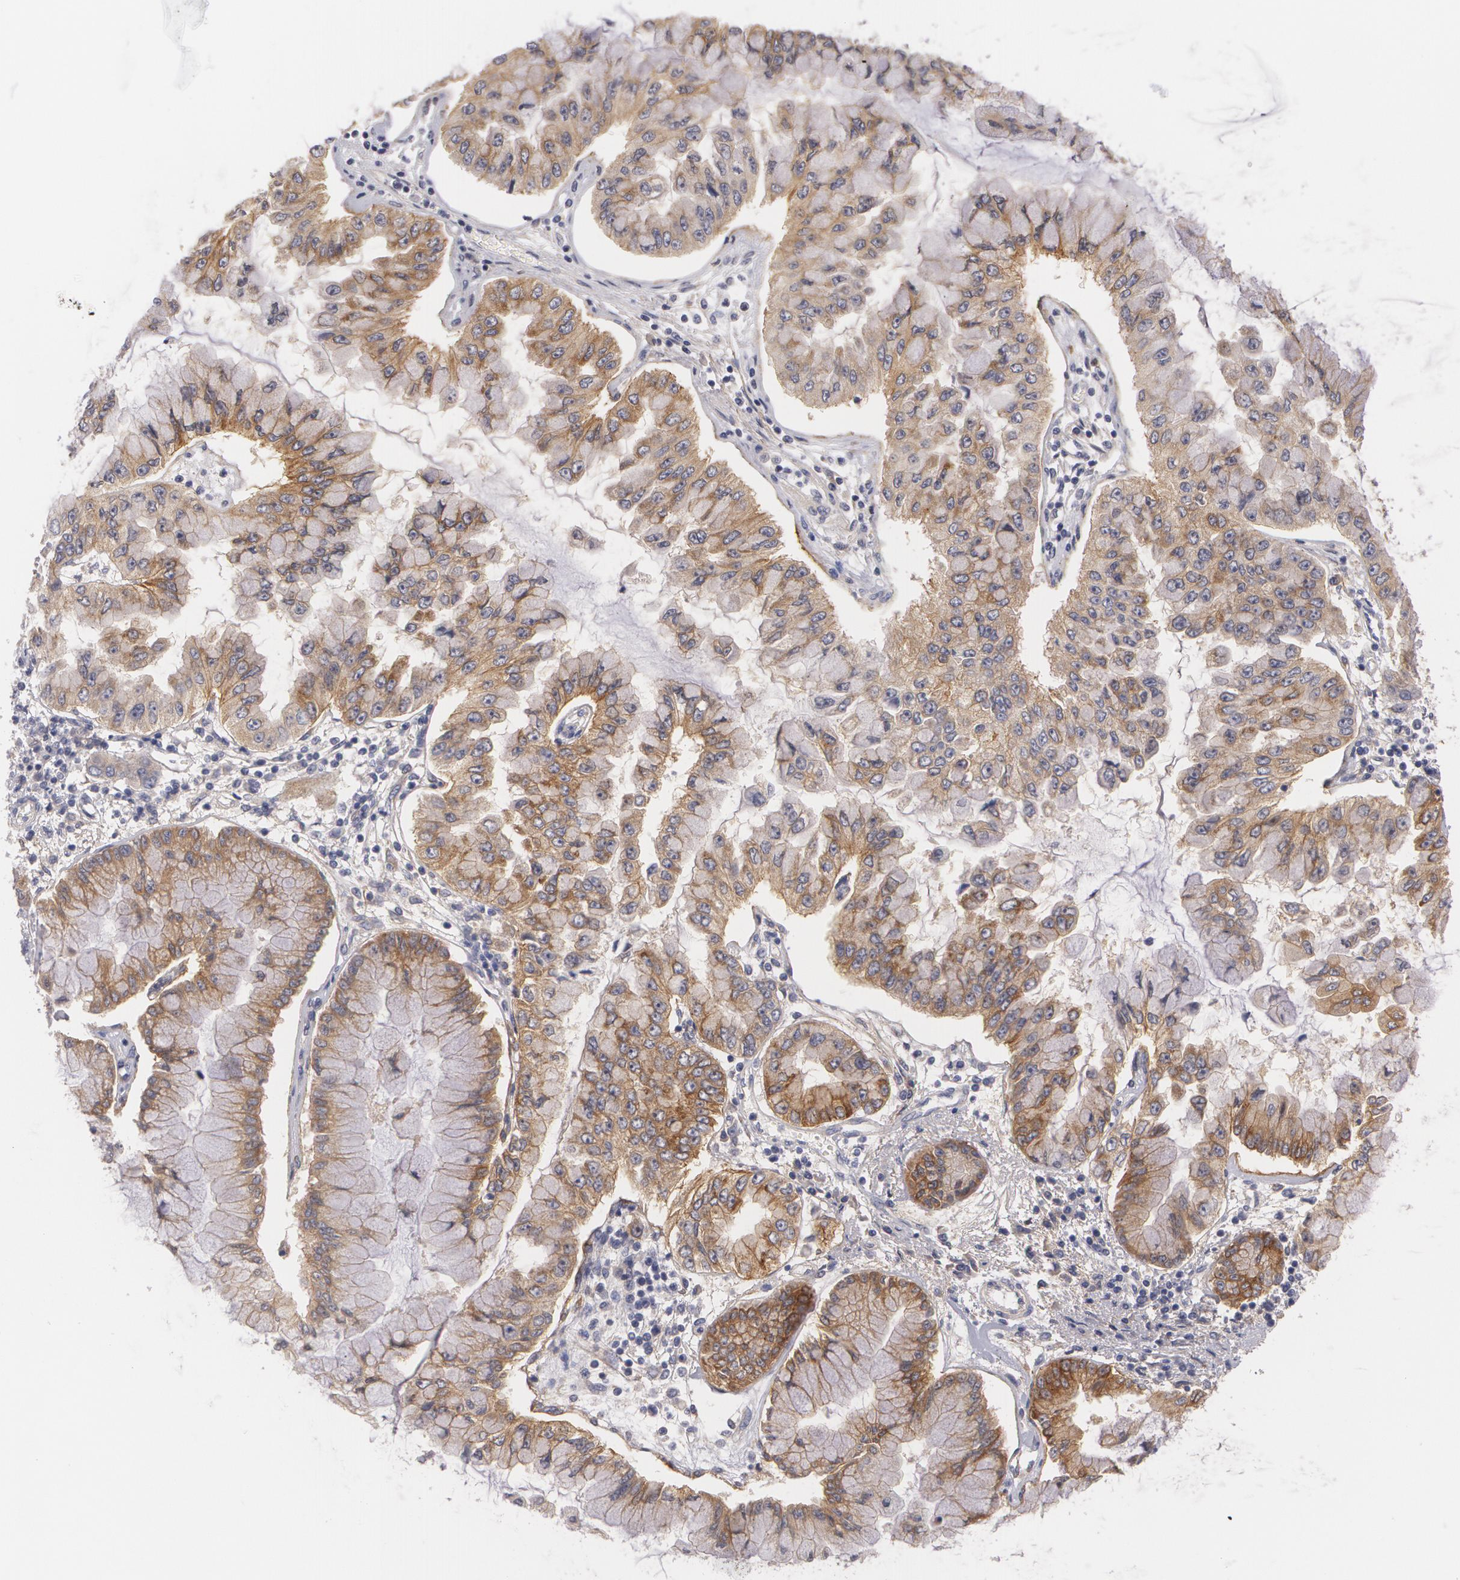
{"staining": {"intensity": "moderate", "quantity": ">75%", "location": "cytoplasmic/membranous"}, "tissue": "liver cancer", "cell_type": "Tumor cells", "image_type": "cancer", "snomed": [{"axis": "morphology", "description": "Cholangiocarcinoma"}, {"axis": "topography", "description": "Liver"}], "caption": "Immunohistochemistry (IHC) (DAB) staining of human liver cancer shows moderate cytoplasmic/membranous protein staining in approximately >75% of tumor cells.", "gene": "CASK", "patient": {"sex": "female", "age": 79}}